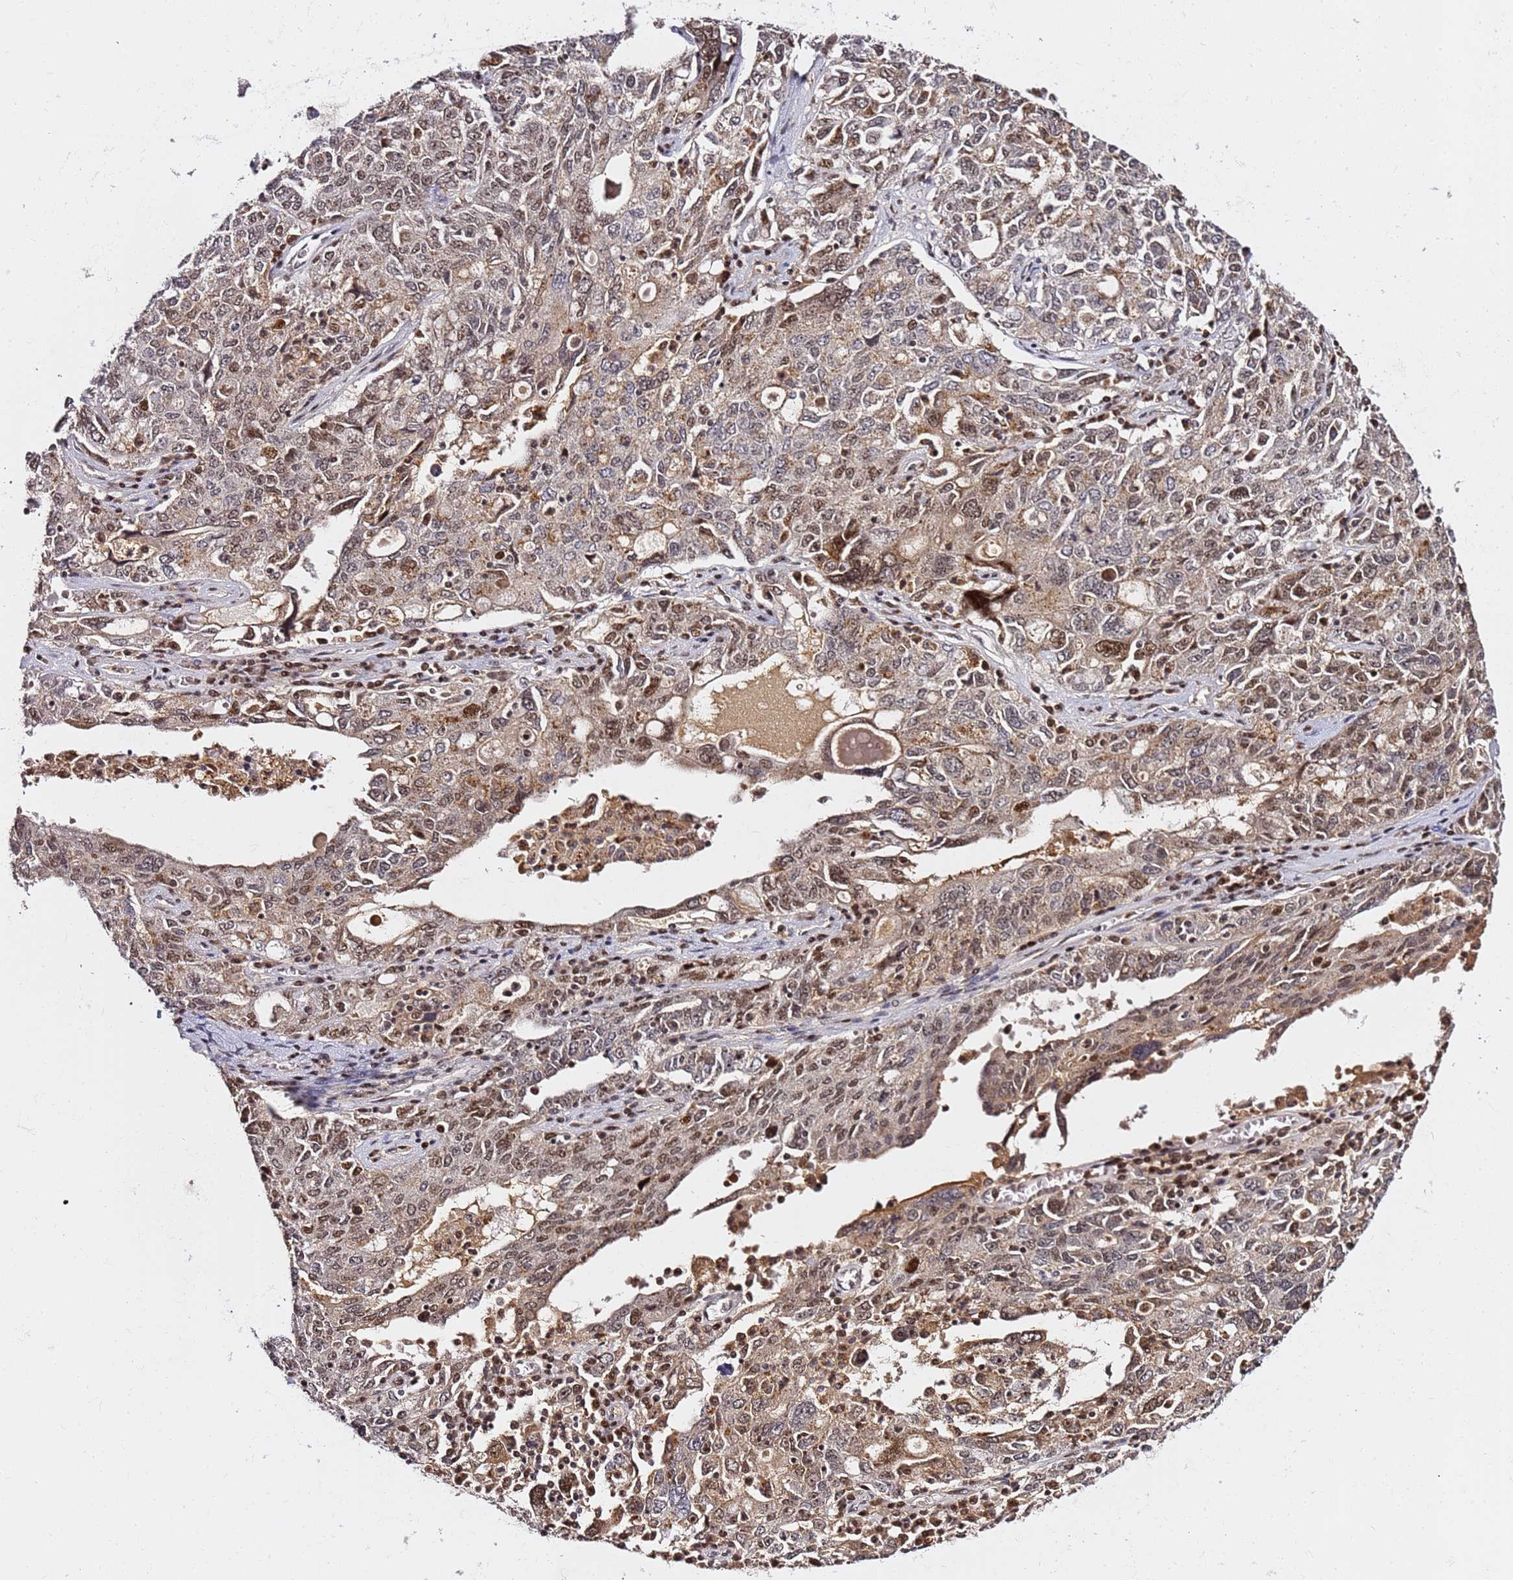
{"staining": {"intensity": "moderate", "quantity": ">75%", "location": "nuclear"}, "tissue": "ovarian cancer", "cell_type": "Tumor cells", "image_type": "cancer", "snomed": [{"axis": "morphology", "description": "Carcinoma, endometroid"}, {"axis": "topography", "description": "Ovary"}], "caption": "This micrograph demonstrates immunohistochemistry (IHC) staining of endometroid carcinoma (ovarian), with medium moderate nuclear positivity in approximately >75% of tumor cells.", "gene": "FCF1", "patient": {"sex": "female", "age": 62}}